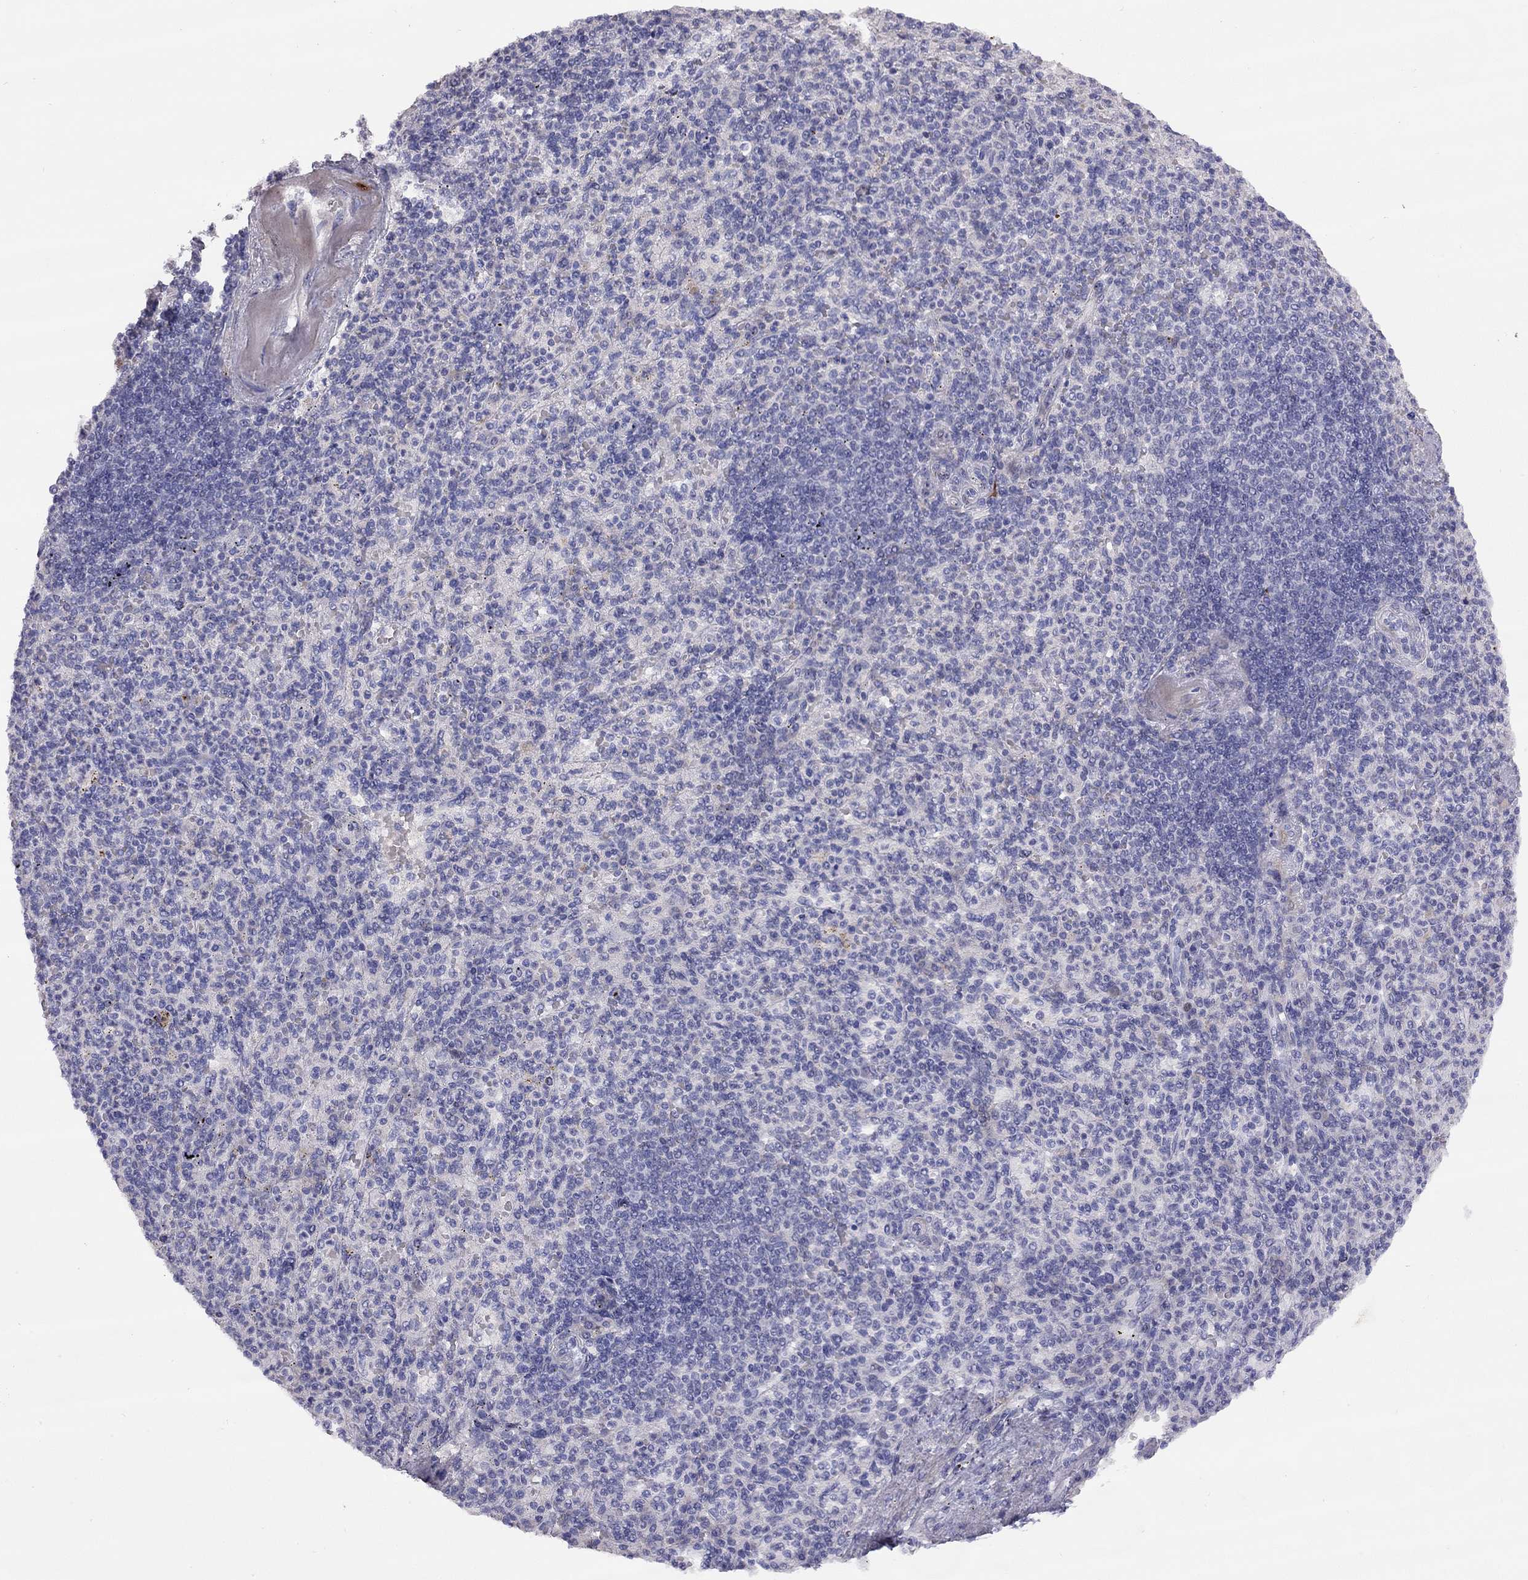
{"staining": {"intensity": "negative", "quantity": "none", "location": "none"}, "tissue": "spleen", "cell_type": "Cells in red pulp", "image_type": "normal", "snomed": [{"axis": "morphology", "description": "Normal tissue, NOS"}, {"axis": "topography", "description": "Spleen"}], "caption": "Protein analysis of normal spleen exhibits no significant staining in cells in red pulp. Nuclei are stained in blue.", "gene": "CPNE4", "patient": {"sex": "female", "age": 74}}